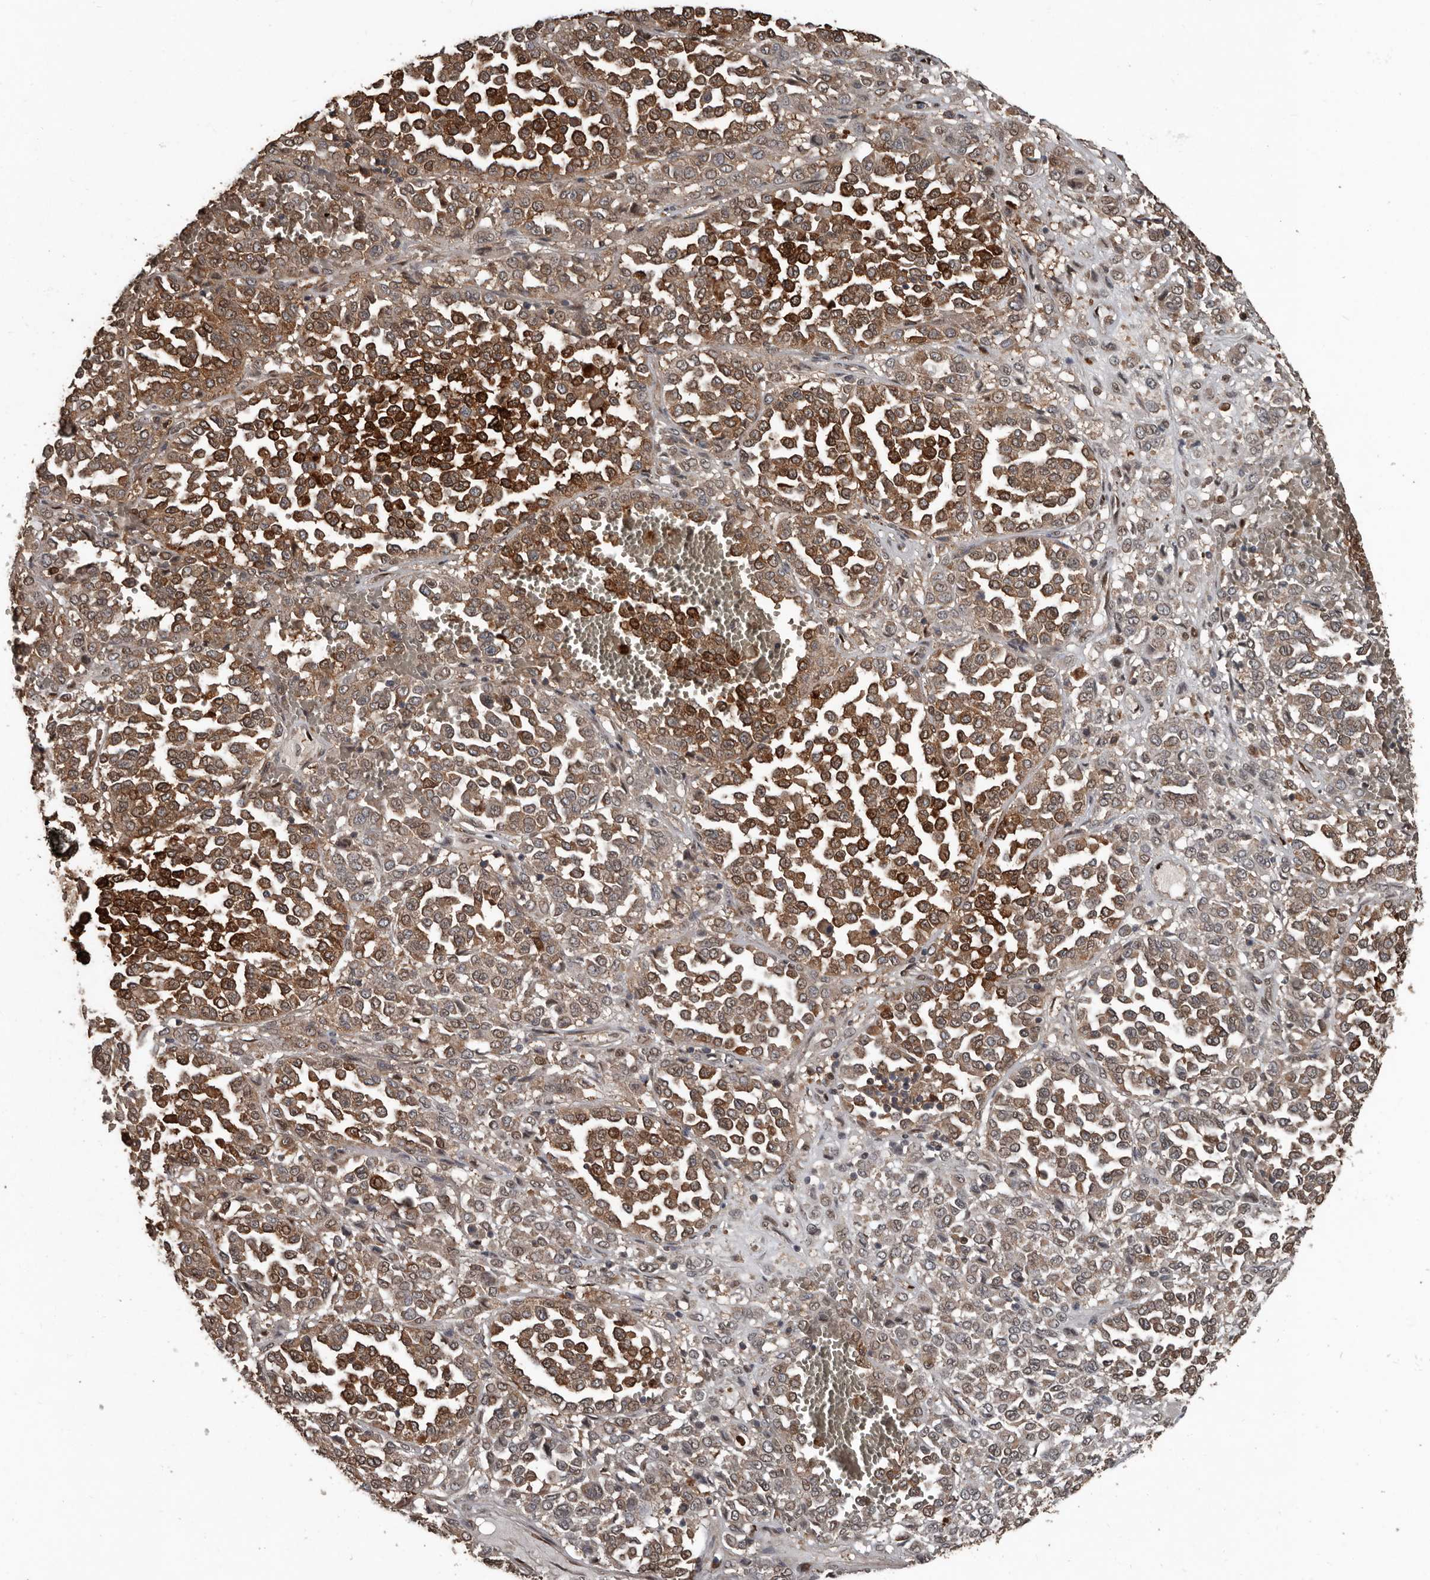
{"staining": {"intensity": "moderate", "quantity": ">75%", "location": "cytoplasmic/membranous,nuclear"}, "tissue": "melanoma", "cell_type": "Tumor cells", "image_type": "cancer", "snomed": [{"axis": "morphology", "description": "Malignant melanoma, Metastatic site"}, {"axis": "topography", "description": "Pancreas"}], "caption": "Protein analysis of malignant melanoma (metastatic site) tissue shows moderate cytoplasmic/membranous and nuclear expression in approximately >75% of tumor cells.", "gene": "FSBP", "patient": {"sex": "female", "age": 30}}